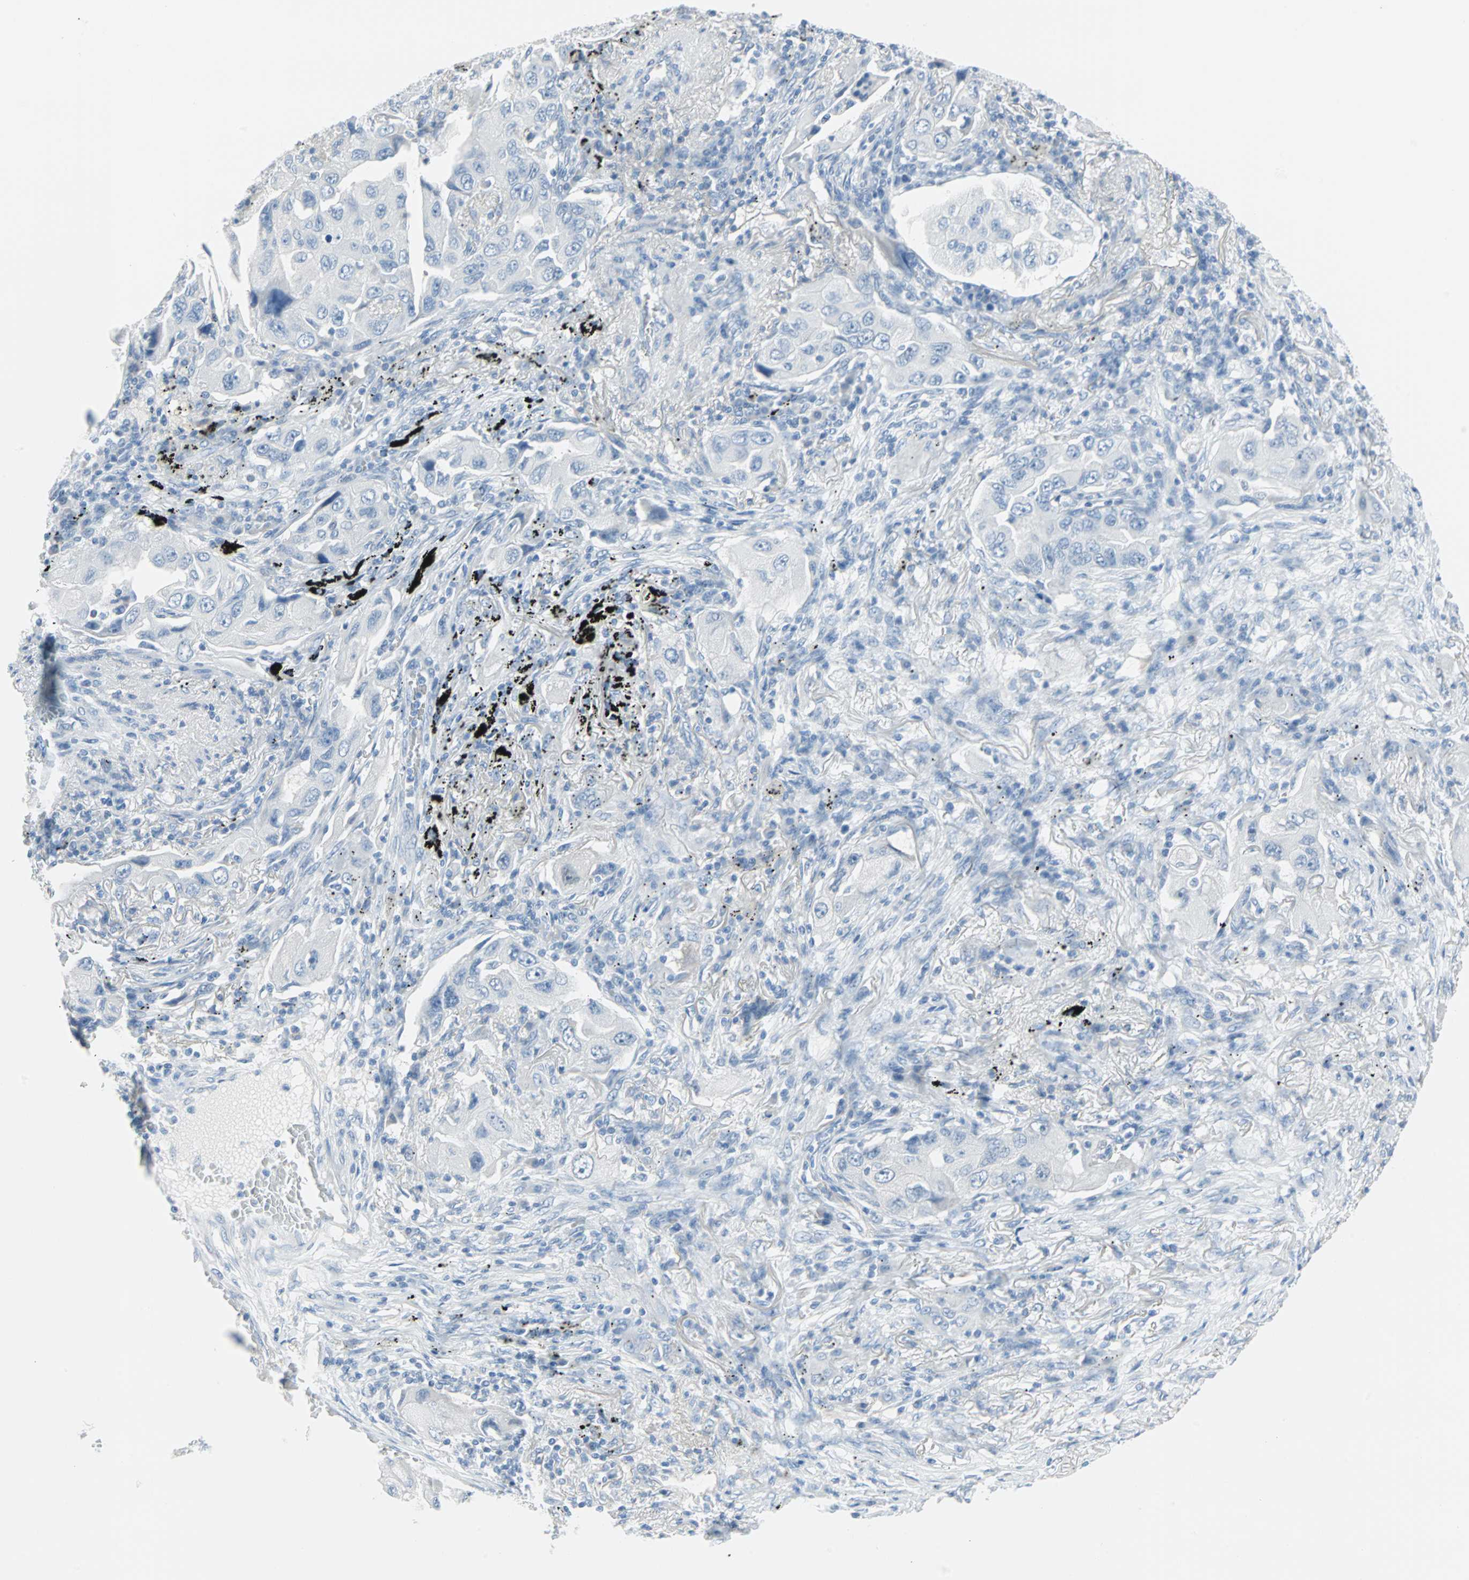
{"staining": {"intensity": "negative", "quantity": "none", "location": "none"}, "tissue": "lung cancer", "cell_type": "Tumor cells", "image_type": "cancer", "snomed": [{"axis": "morphology", "description": "Adenocarcinoma, NOS"}, {"axis": "topography", "description": "Lung"}], "caption": "DAB immunohistochemical staining of adenocarcinoma (lung) demonstrates no significant positivity in tumor cells.", "gene": "STX1A", "patient": {"sex": "female", "age": 65}}